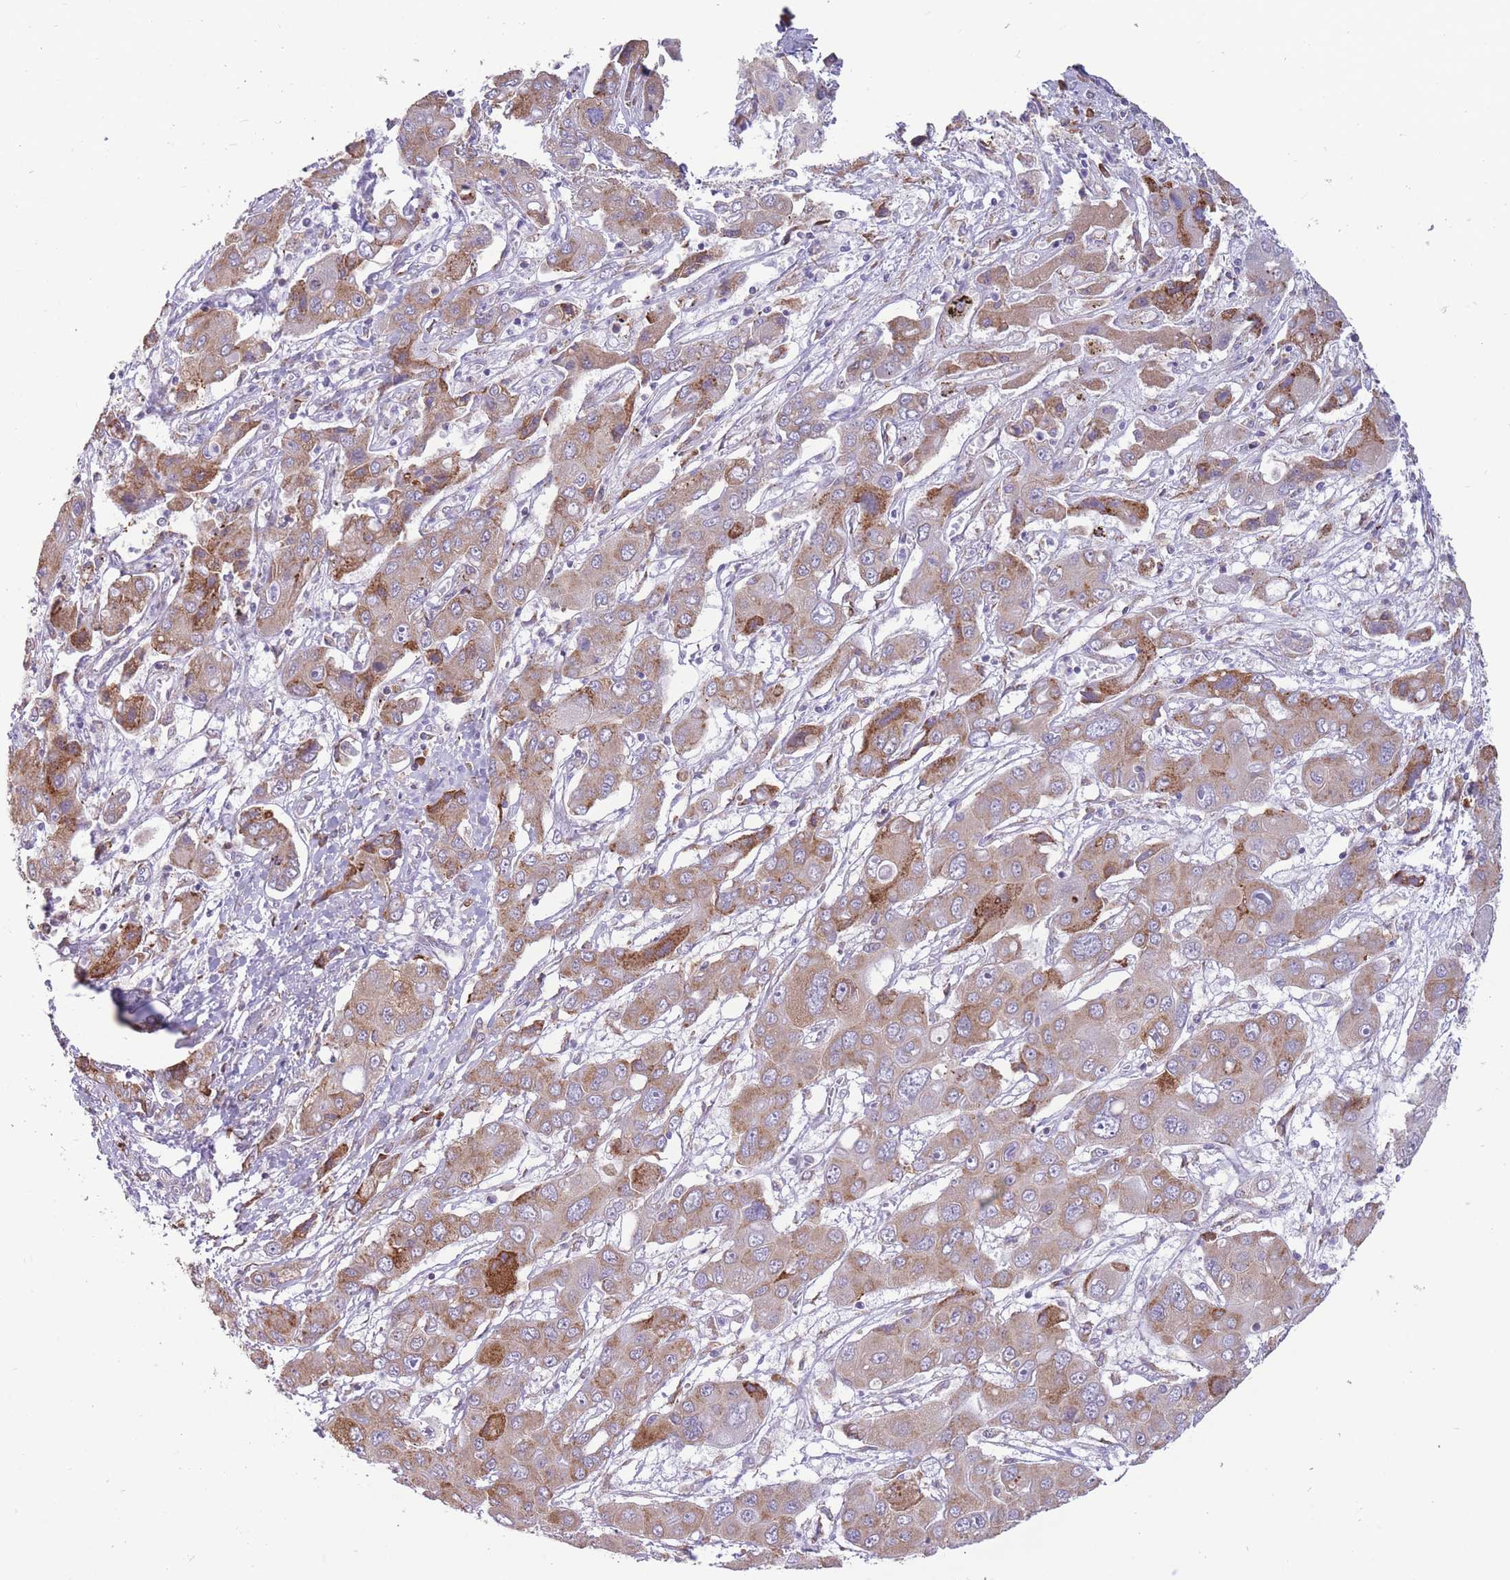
{"staining": {"intensity": "moderate", "quantity": "25%-75%", "location": "cytoplasmic/membranous"}, "tissue": "liver cancer", "cell_type": "Tumor cells", "image_type": "cancer", "snomed": [{"axis": "morphology", "description": "Cholangiocarcinoma"}, {"axis": "topography", "description": "Liver"}], "caption": "This histopathology image shows immunohistochemistry (IHC) staining of liver cancer (cholangiocarcinoma), with medium moderate cytoplasmic/membranous staining in approximately 25%-75% of tumor cells.", "gene": "TRAPPC5", "patient": {"sex": "male", "age": 67}}